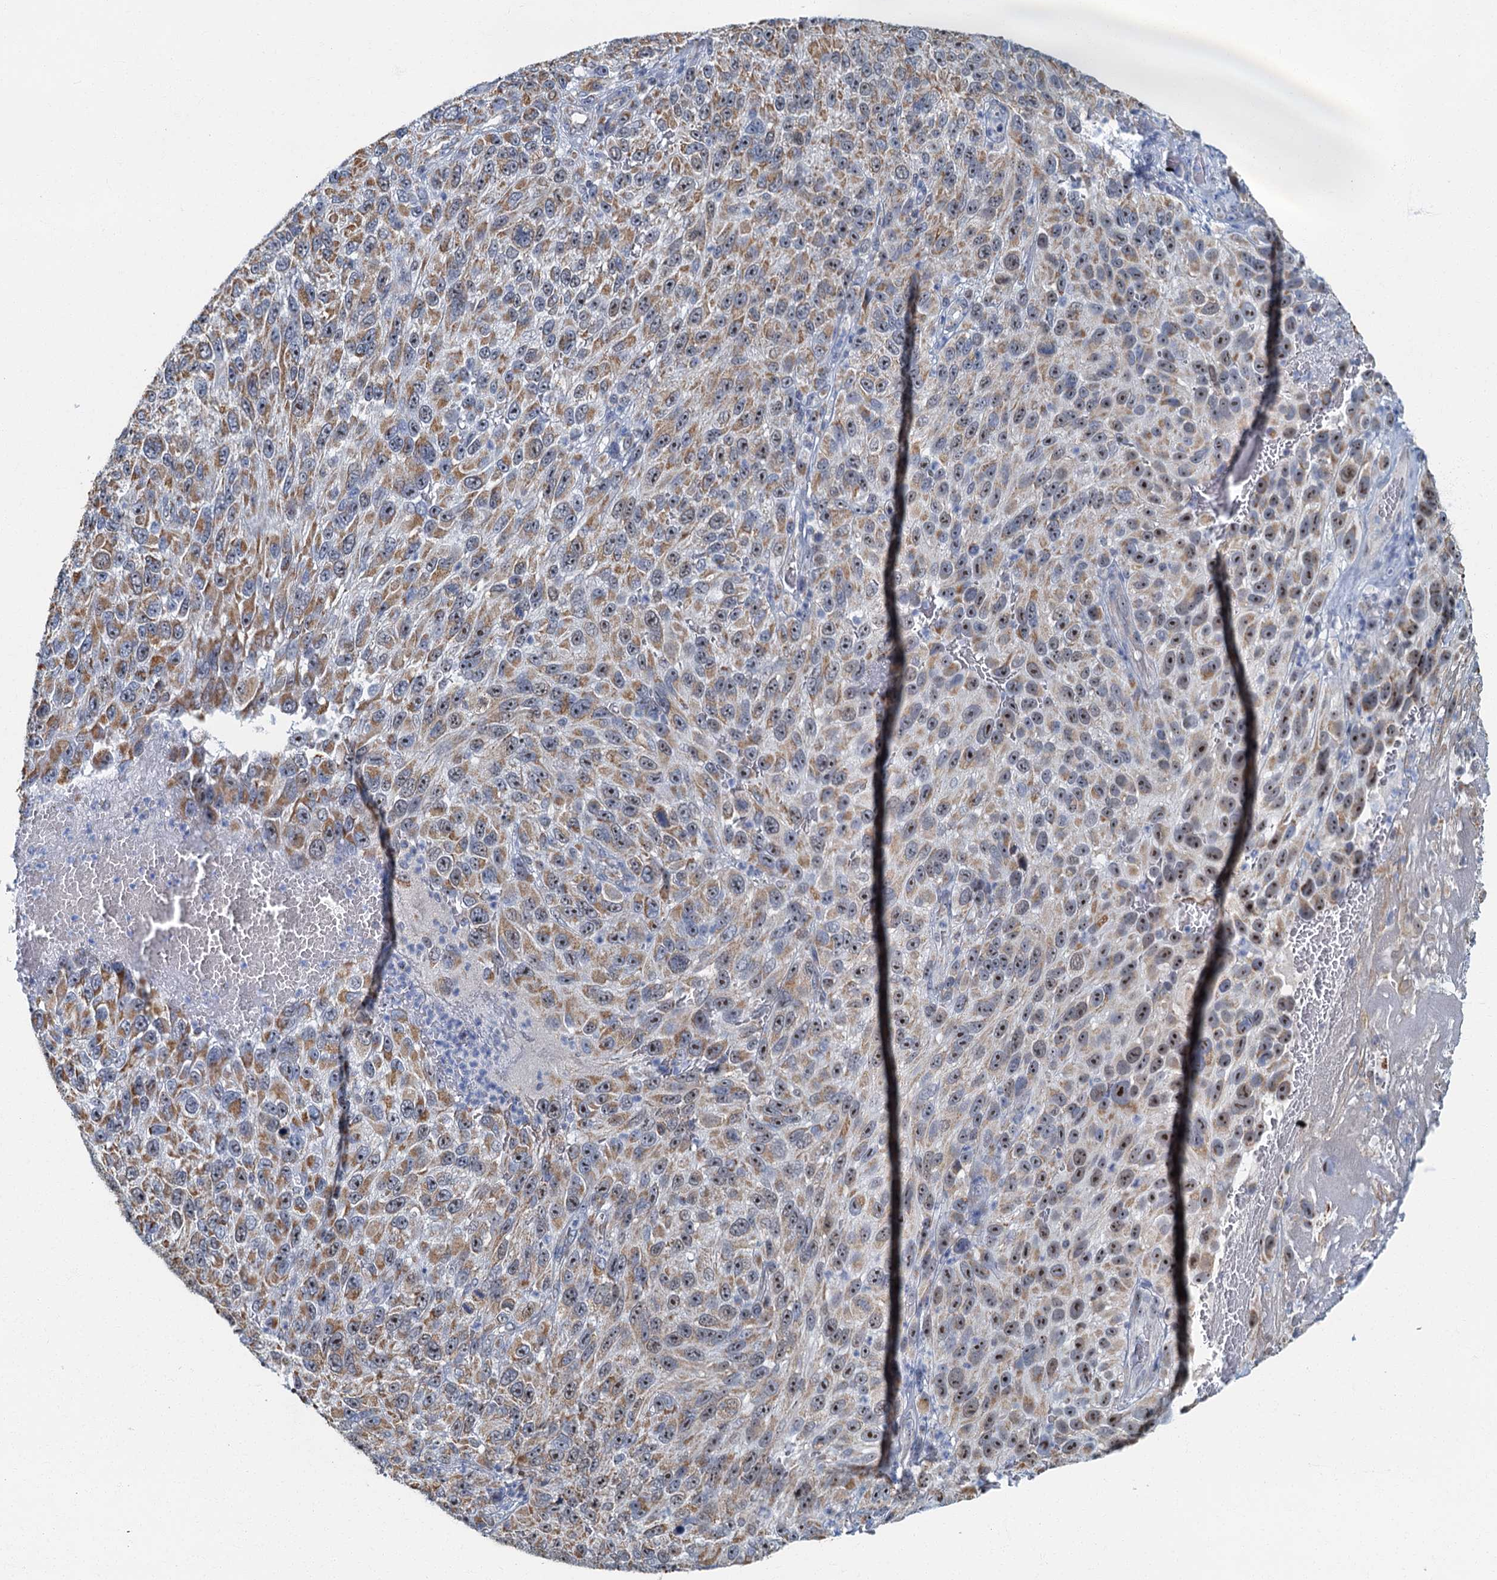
{"staining": {"intensity": "moderate", "quantity": ">75%", "location": "cytoplasmic/membranous,nuclear"}, "tissue": "melanoma", "cell_type": "Tumor cells", "image_type": "cancer", "snomed": [{"axis": "morphology", "description": "Normal tissue, NOS"}, {"axis": "morphology", "description": "Malignant melanoma, NOS"}, {"axis": "topography", "description": "Skin"}], "caption": "DAB immunohistochemical staining of human malignant melanoma reveals moderate cytoplasmic/membranous and nuclear protein staining in approximately >75% of tumor cells.", "gene": "RAD9B", "patient": {"sex": "female", "age": 96}}